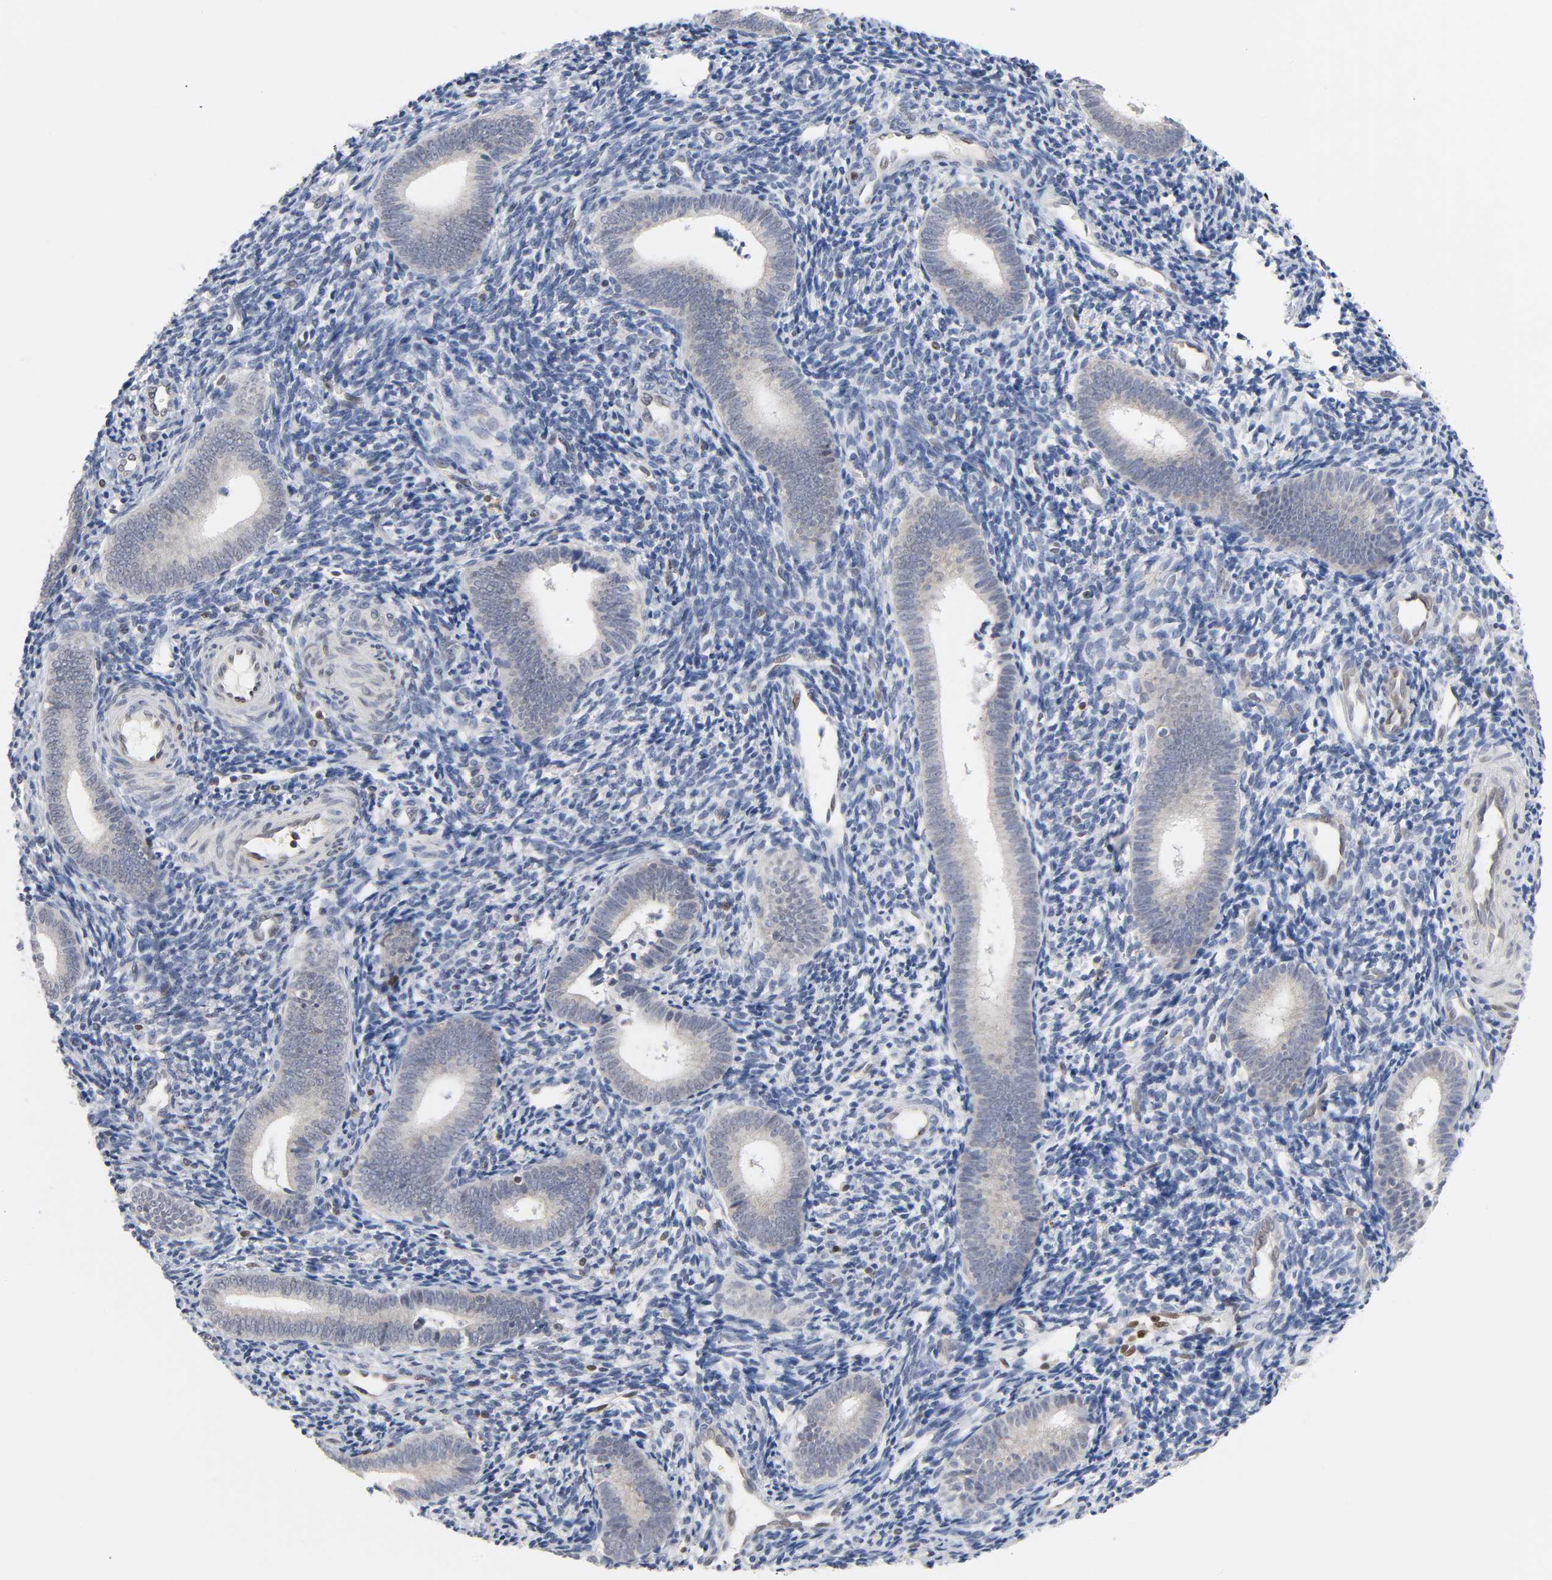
{"staining": {"intensity": "strong", "quantity": "<25%", "location": "nuclear"}, "tissue": "endometrium", "cell_type": "Cells in endometrial stroma", "image_type": "normal", "snomed": [{"axis": "morphology", "description": "Normal tissue, NOS"}, {"axis": "topography", "description": "Uterus"}, {"axis": "topography", "description": "Endometrium"}], "caption": "Protein staining by immunohistochemistry (IHC) displays strong nuclear expression in about <25% of cells in endometrial stroma in benign endometrium. The staining was performed using DAB, with brown indicating positive protein expression. Nuclei are stained blue with hematoxylin.", "gene": "NFATC1", "patient": {"sex": "female", "age": 33}}